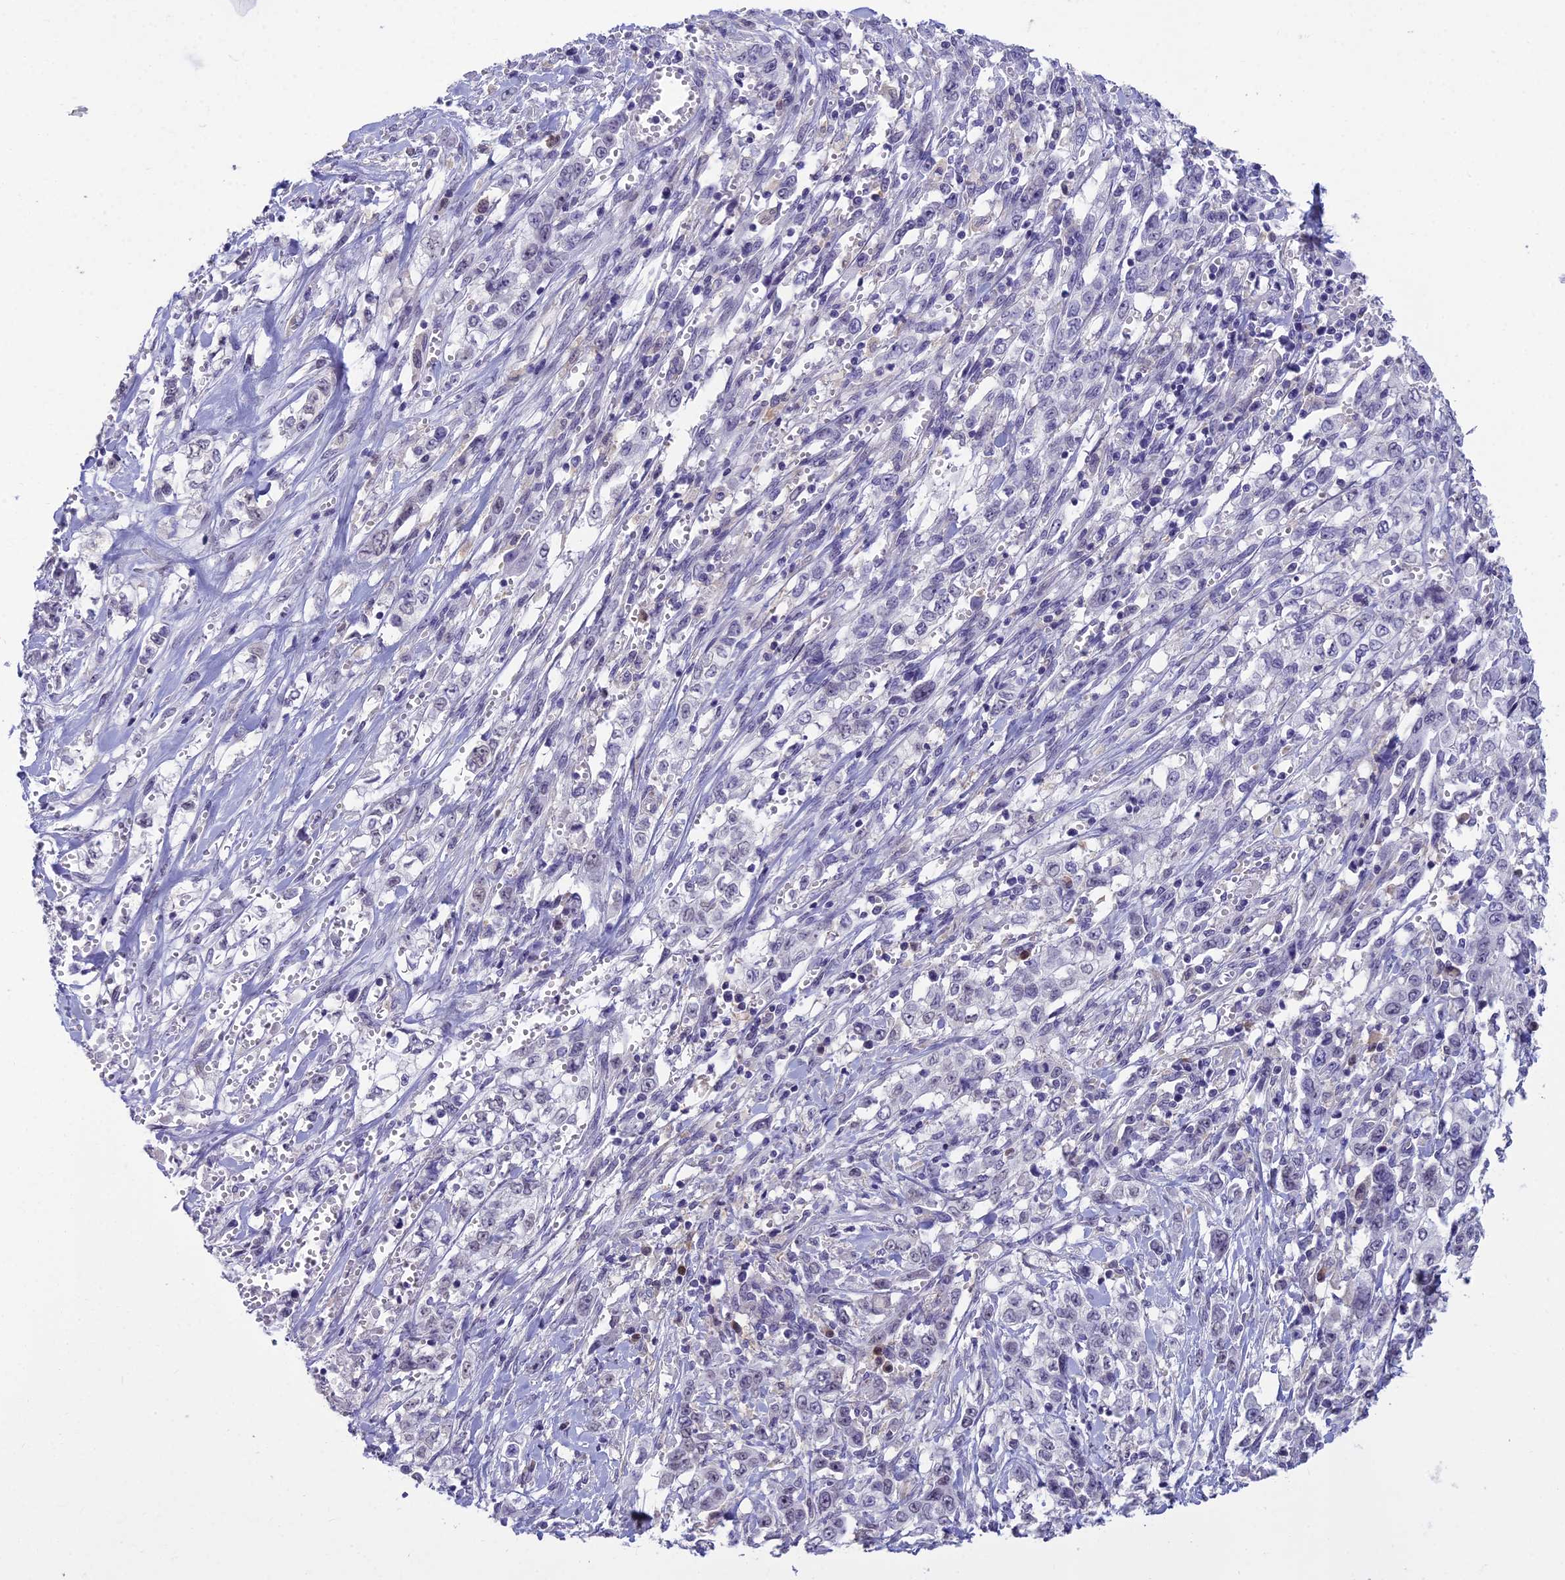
{"staining": {"intensity": "weak", "quantity": "<25%", "location": "nuclear"}, "tissue": "stomach cancer", "cell_type": "Tumor cells", "image_type": "cancer", "snomed": [{"axis": "morphology", "description": "Adenocarcinoma, NOS"}, {"axis": "topography", "description": "Stomach, upper"}], "caption": "DAB immunohistochemical staining of stomach cancer (adenocarcinoma) reveals no significant positivity in tumor cells. Nuclei are stained in blue.", "gene": "BLNK", "patient": {"sex": "male", "age": 62}}